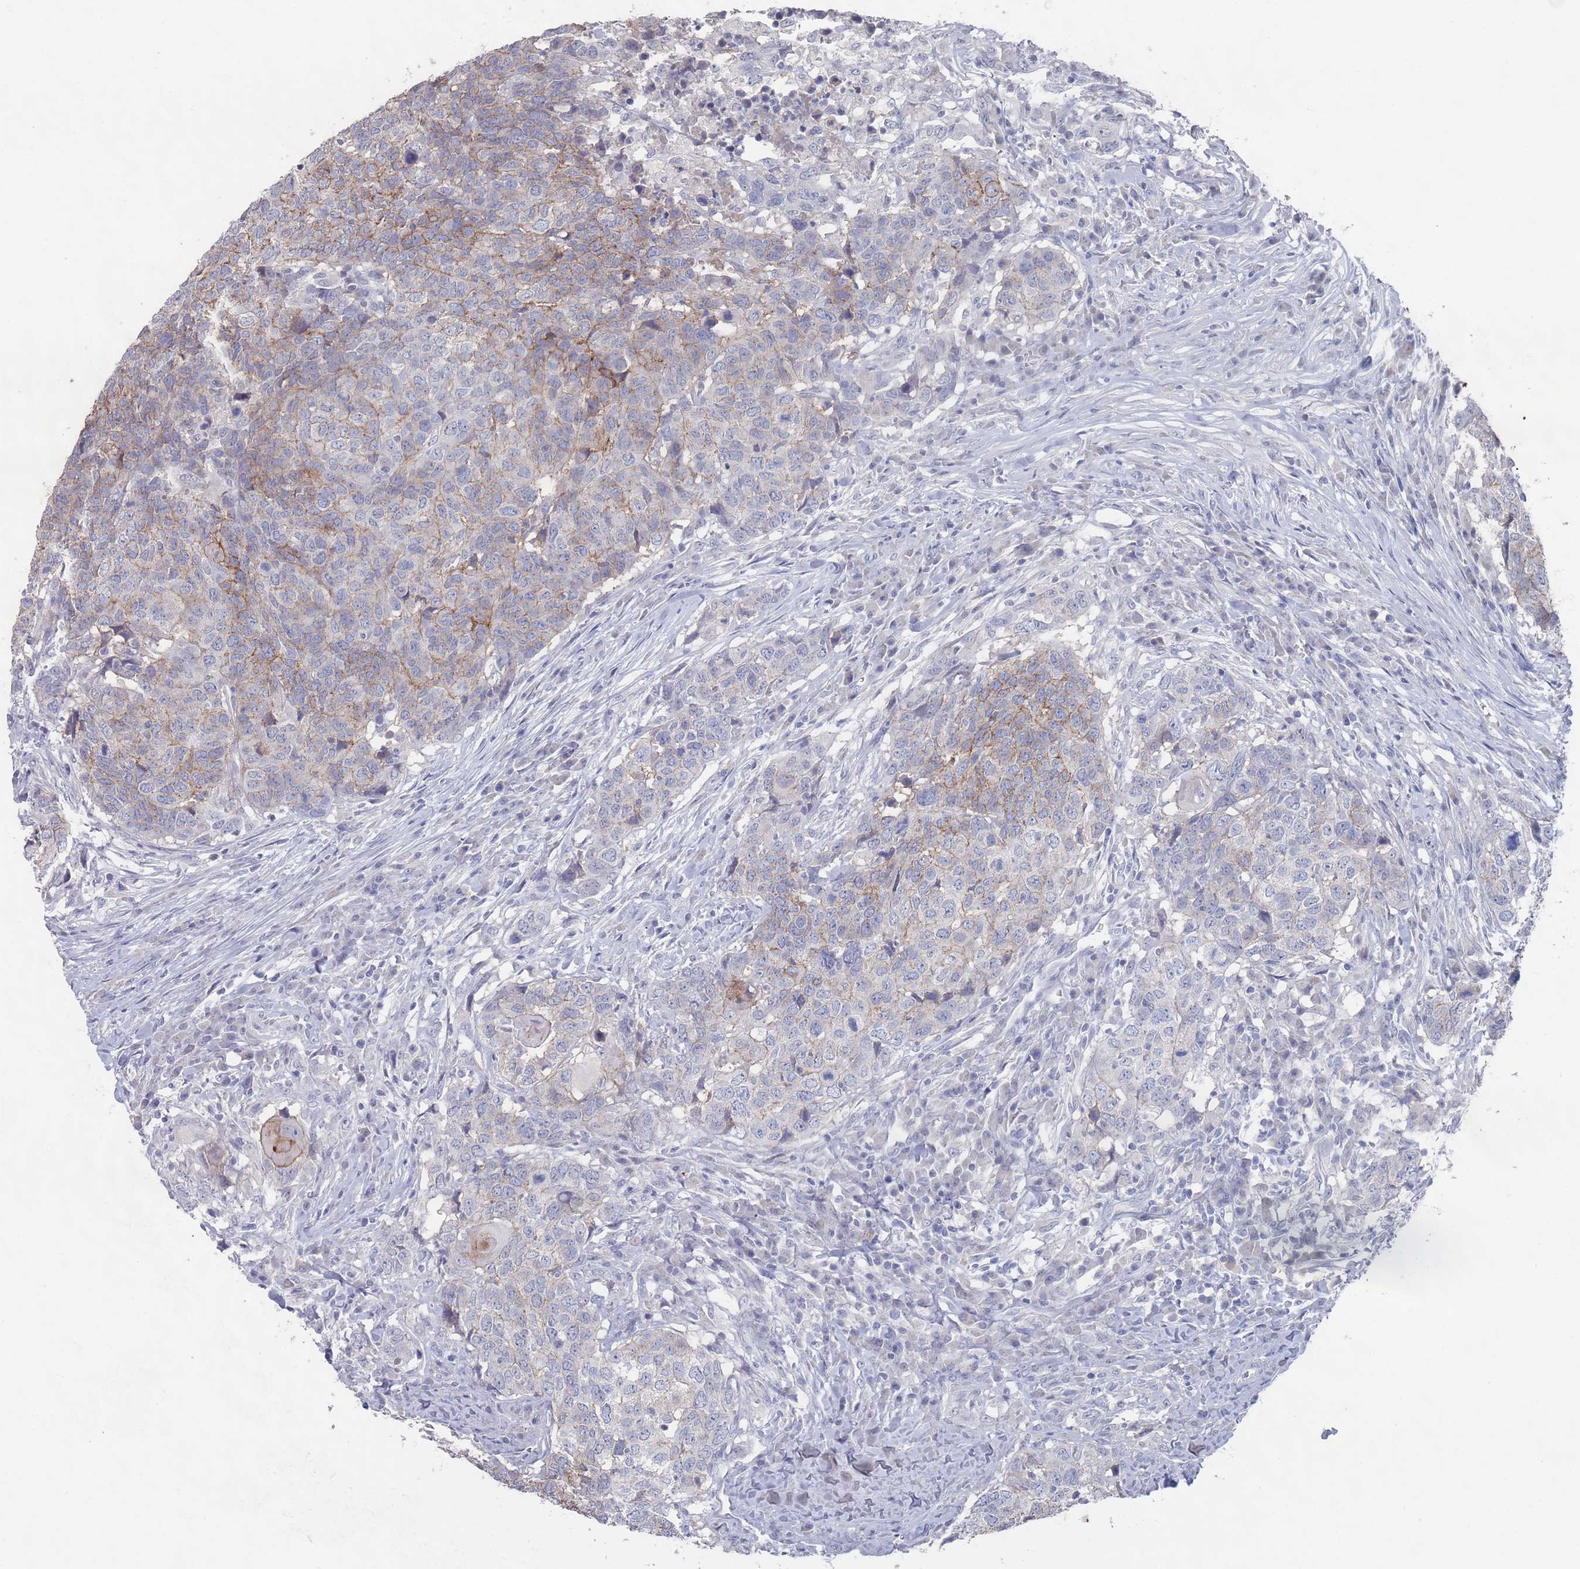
{"staining": {"intensity": "moderate", "quantity": "25%-75%", "location": "cytoplasmic/membranous"}, "tissue": "head and neck cancer", "cell_type": "Tumor cells", "image_type": "cancer", "snomed": [{"axis": "morphology", "description": "Normal tissue, NOS"}, {"axis": "morphology", "description": "Squamous cell carcinoma, NOS"}, {"axis": "topography", "description": "Skeletal muscle"}, {"axis": "topography", "description": "Vascular tissue"}, {"axis": "topography", "description": "Peripheral nerve tissue"}, {"axis": "topography", "description": "Head-Neck"}], "caption": "The image displays staining of squamous cell carcinoma (head and neck), revealing moderate cytoplasmic/membranous protein staining (brown color) within tumor cells. (Stains: DAB (3,3'-diaminobenzidine) in brown, nuclei in blue, Microscopy: brightfield microscopy at high magnification).", "gene": "PROM2", "patient": {"sex": "male", "age": 66}}